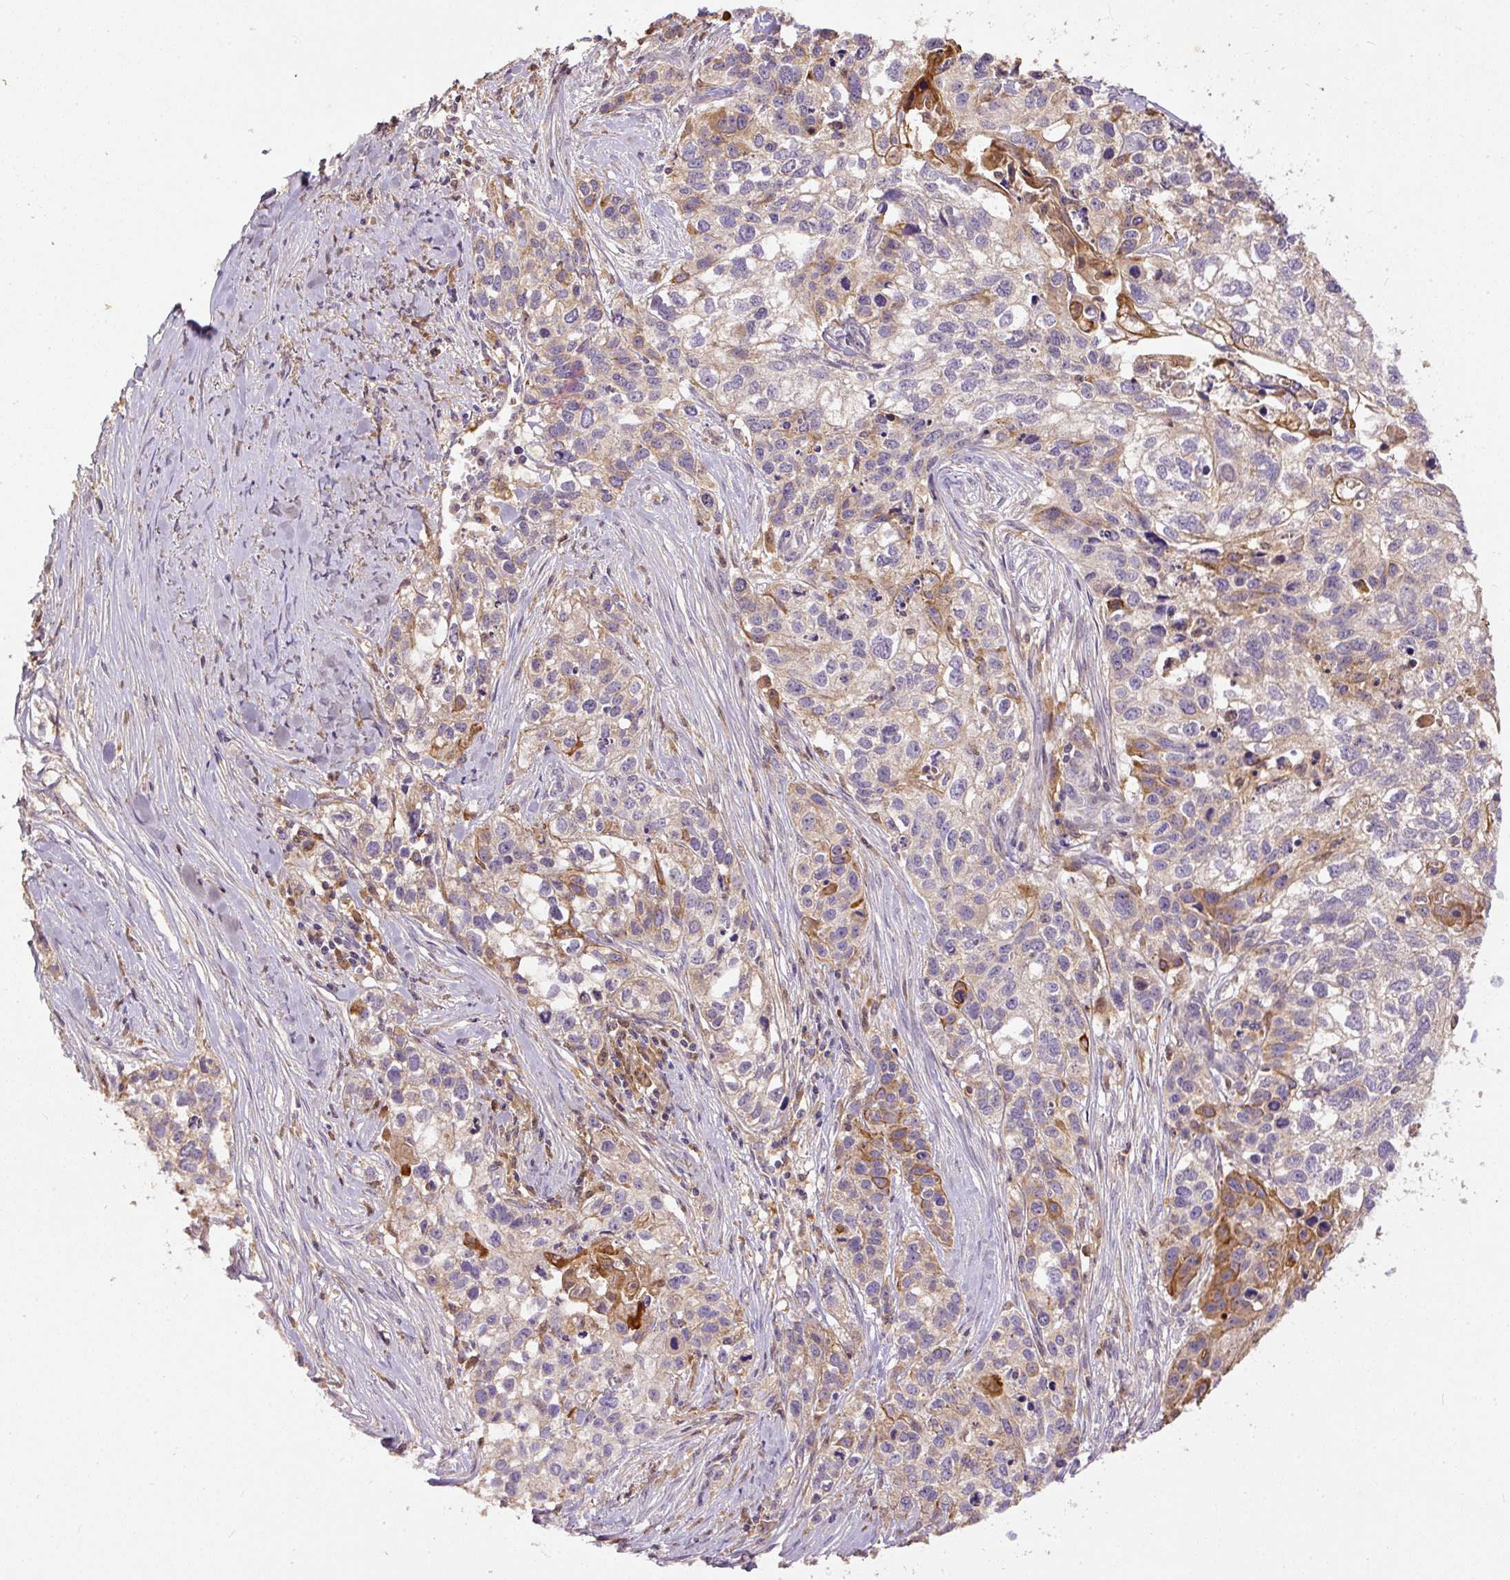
{"staining": {"intensity": "weak", "quantity": "<25%", "location": "cytoplasmic/membranous"}, "tissue": "lung cancer", "cell_type": "Tumor cells", "image_type": "cancer", "snomed": [{"axis": "morphology", "description": "Squamous cell carcinoma, NOS"}, {"axis": "topography", "description": "Lung"}], "caption": "Tumor cells are negative for protein expression in human squamous cell carcinoma (lung). (DAB immunohistochemistry (IHC) visualized using brightfield microscopy, high magnification).", "gene": "DAPK1", "patient": {"sex": "male", "age": 74}}